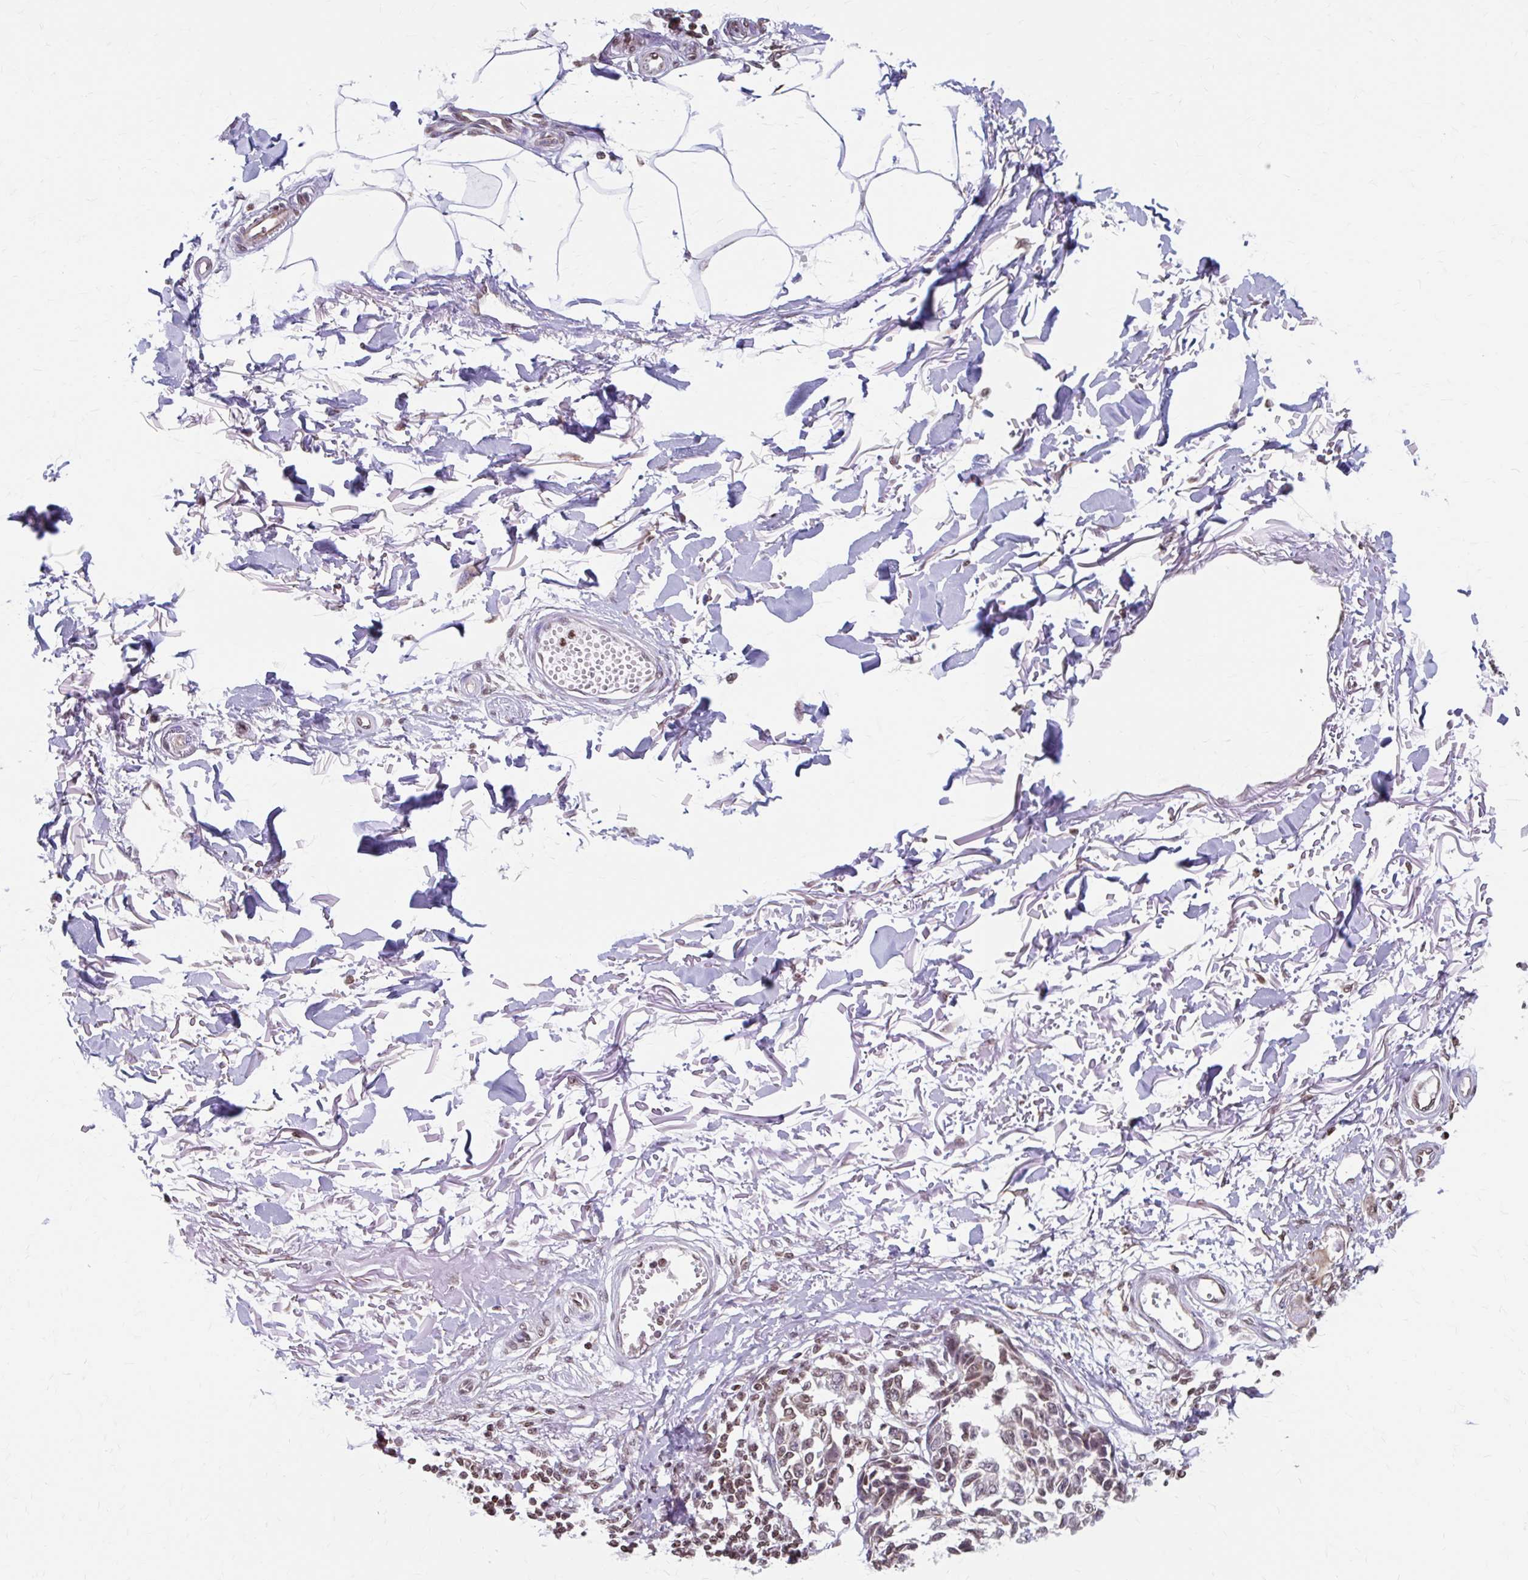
{"staining": {"intensity": "moderate", "quantity": "25%-75%", "location": "nuclear"}, "tissue": "melanoma", "cell_type": "Tumor cells", "image_type": "cancer", "snomed": [{"axis": "morphology", "description": "Malignant melanoma, NOS"}, {"axis": "topography", "description": "Skin"}], "caption": "A photomicrograph of human melanoma stained for a protein shows moderate nuclear brown staining in tumor cells. Using DAB (brown) and hematoxylin (blue) stains, captured at high magnification using brightfield microscopy.", "gene": "ORC3", "patient": {"sex": "male", "age": 73}}